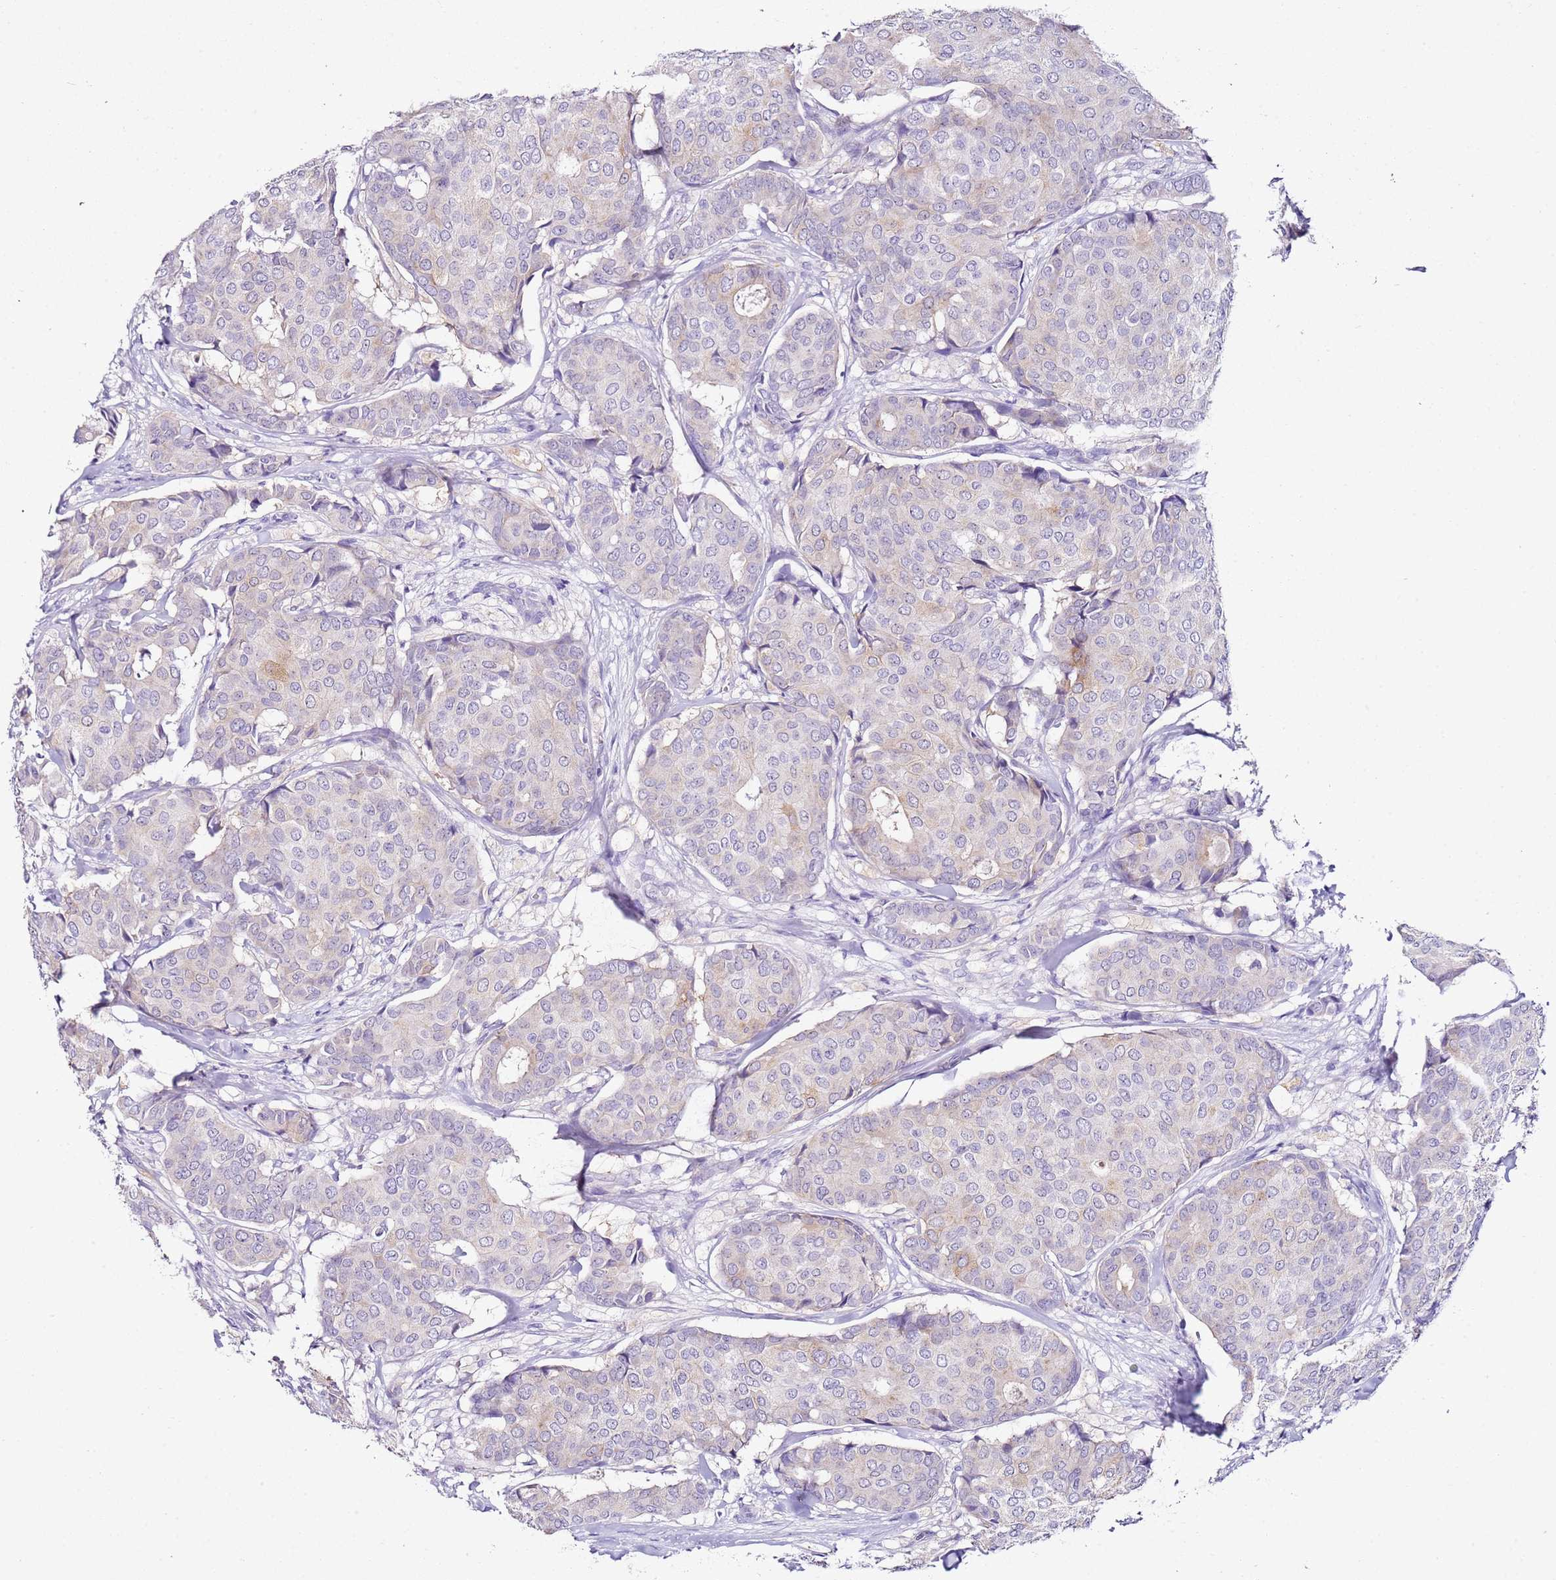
{"staining": {"intensity": "moderate", "quantity": "<25%", "location": "cytoplasmic/membranous"}, "tissue": "breast cancer", "cell_type": "Tumor cells", "image_type": "cancer", "snomed": [{"axis": "morphology", "description": "Duct carcinoma"}, {"axis": "topography", "description": "Breast"}], "caption": "Immunohistochemistry of breast intraductal carcinoma exhibits low levels of moderate cytoplasmic/membranous expression in about <25% of tumor cells.", "gene": "HGD", "patient": {"sex": "female", "age": 75}}